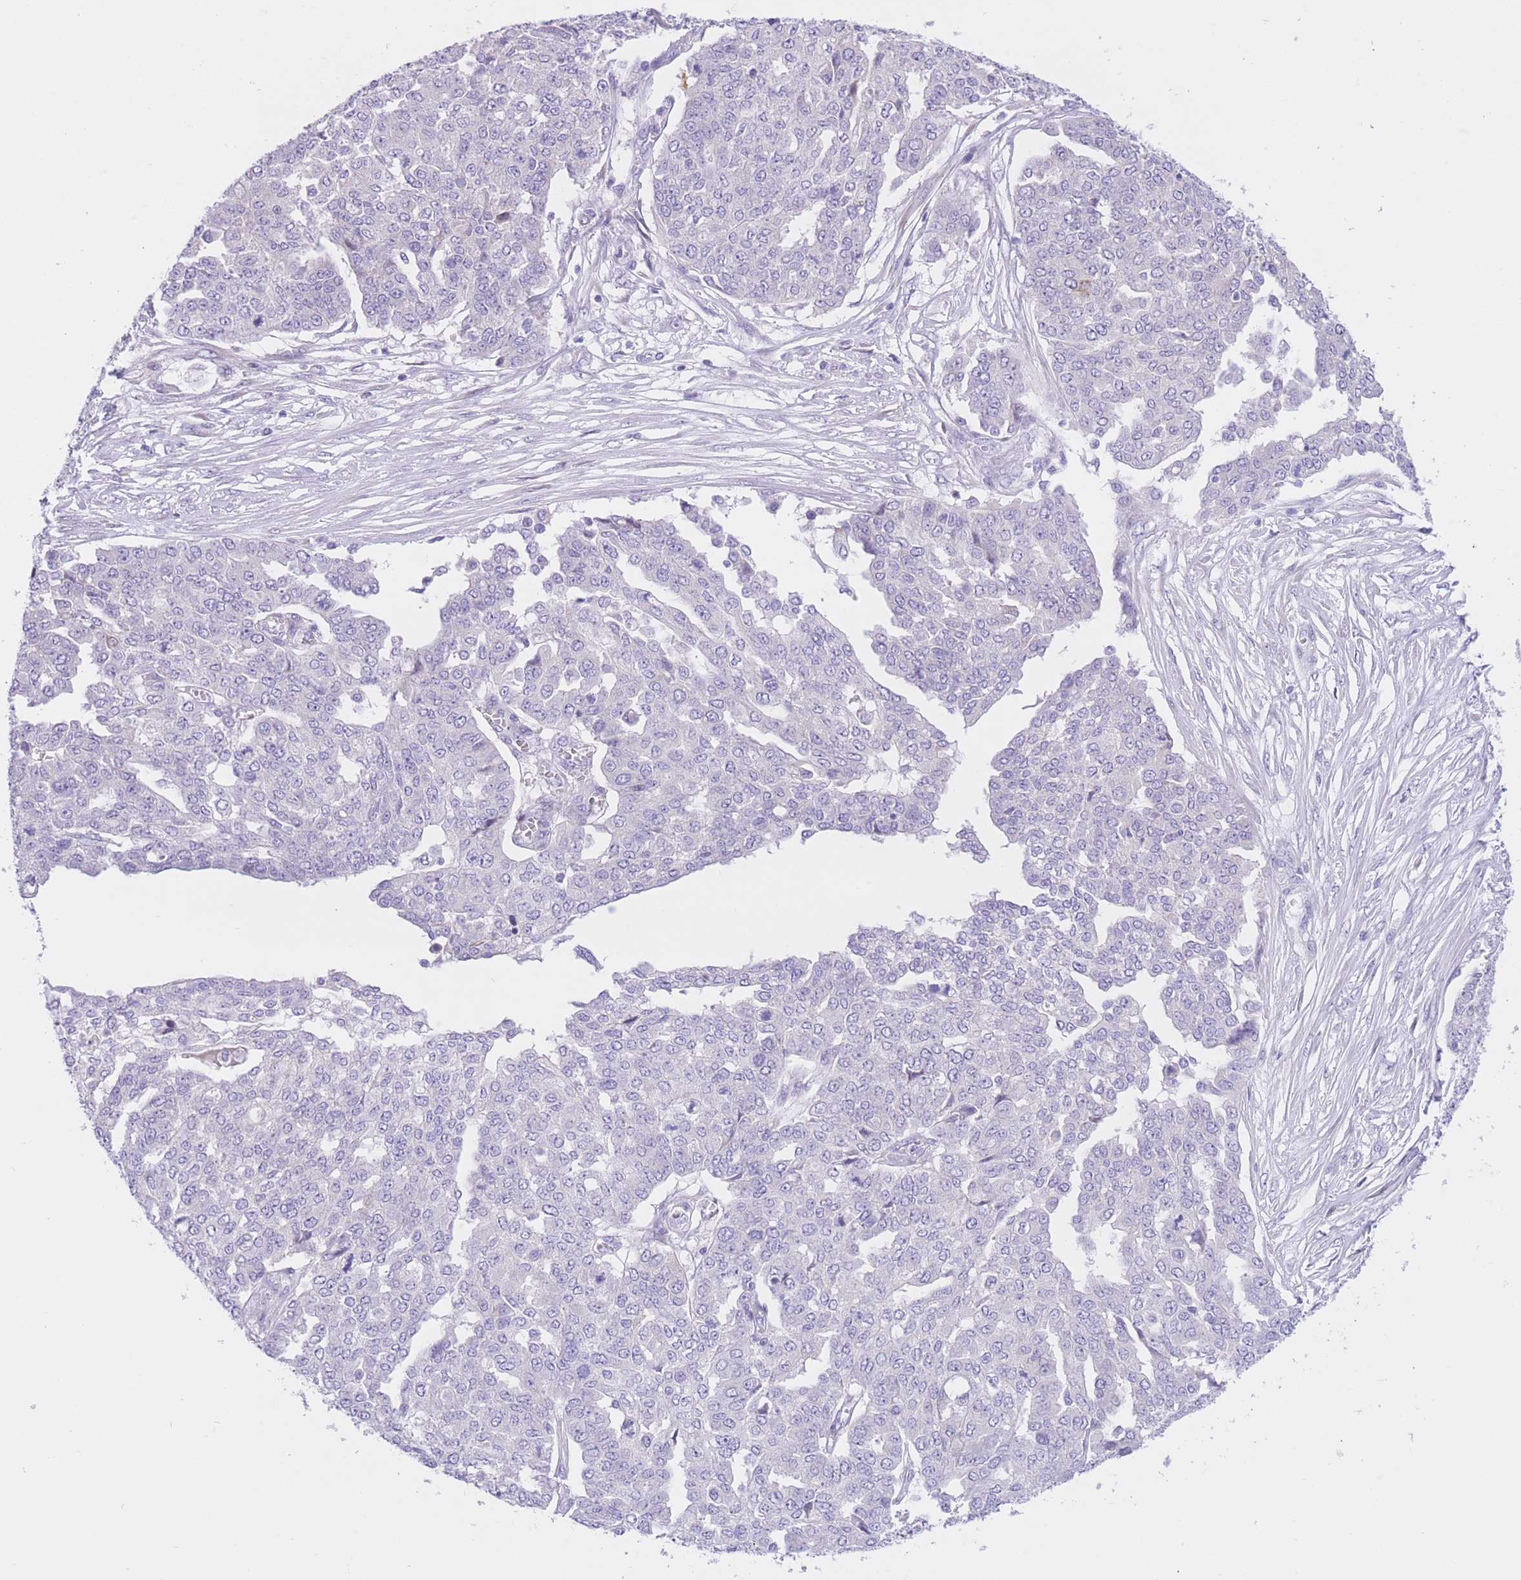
{"staining": {"intensity": "negative", "quantity": "none", "location": "none"}, "tissue": "ovarian cancer", "cell_type": "Tumor cells", "image_type": "cancer", "snomed": [{"axis": "morphology", "description": "Cystadenocarcinoma, serous, NOS"}, {"axis": "topography", "description": "Soft tissue"}, {"axis": "topography", "description": "Ovary"}], "caption": "A histopathology image of human ovarian cancer is negative for staining in tumor cells.", "gene": "RPL39L", "patient": {"sex": "female", "age": 57}}